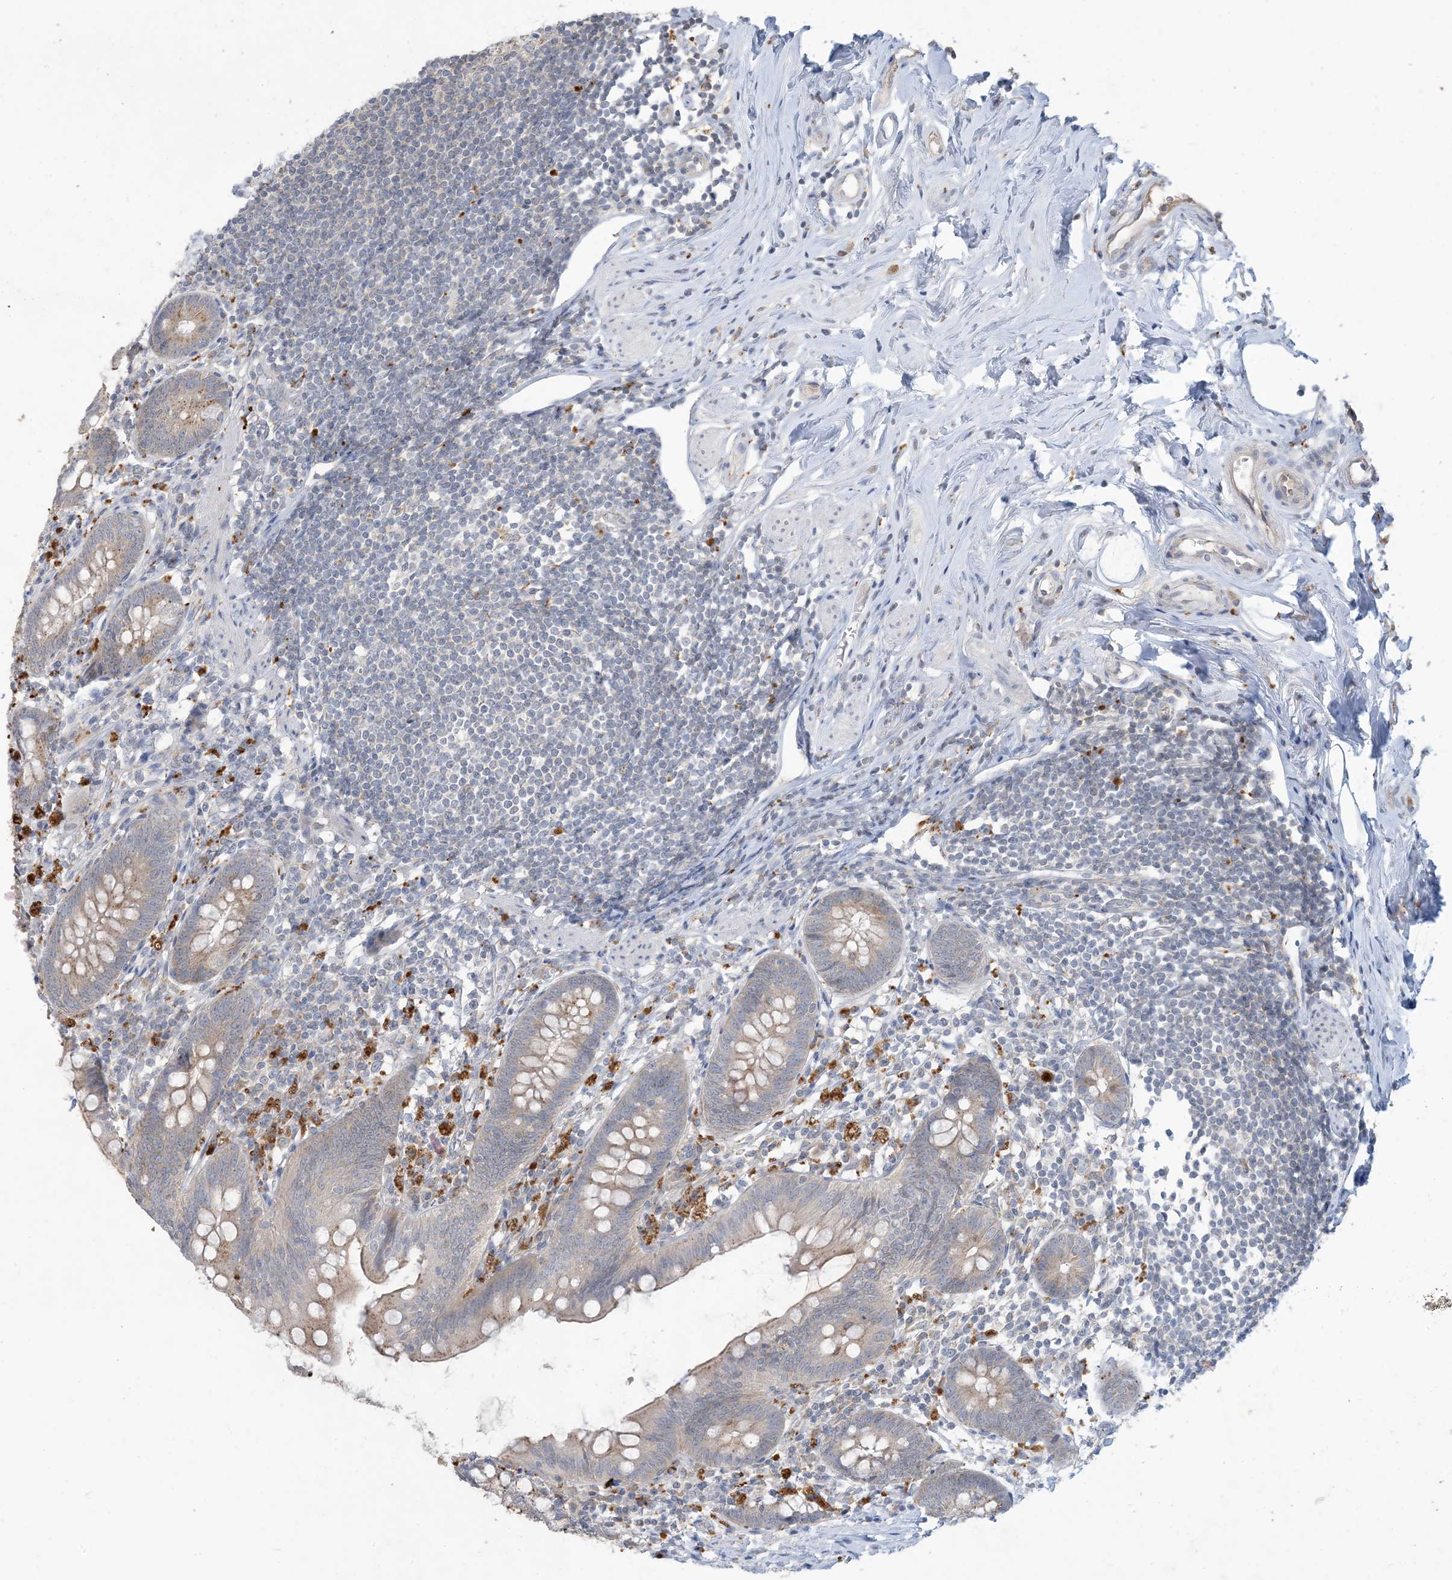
{"staining": {"intensity": "moderate", "quantity": "25%-75%", "location": "cytoplasmic/membranous"}, "tissue": "appendix", "cell_type": "Glandular cells", "image_type": "normal", "snomed": [{"axis": "morphology", "description": "Normal tissue, NOS"}, {"axis": "topography", "description": "Appendix"}], "caption": "Moderate cytoplasmic/membranous staining is seen in about 25%-75% of glandular cells in unremarkable appendix. (IHC, brightfield microscopy, high magnification).", "gene": "MRPS18A", "patient": {"sex": "female", "age": 62}}